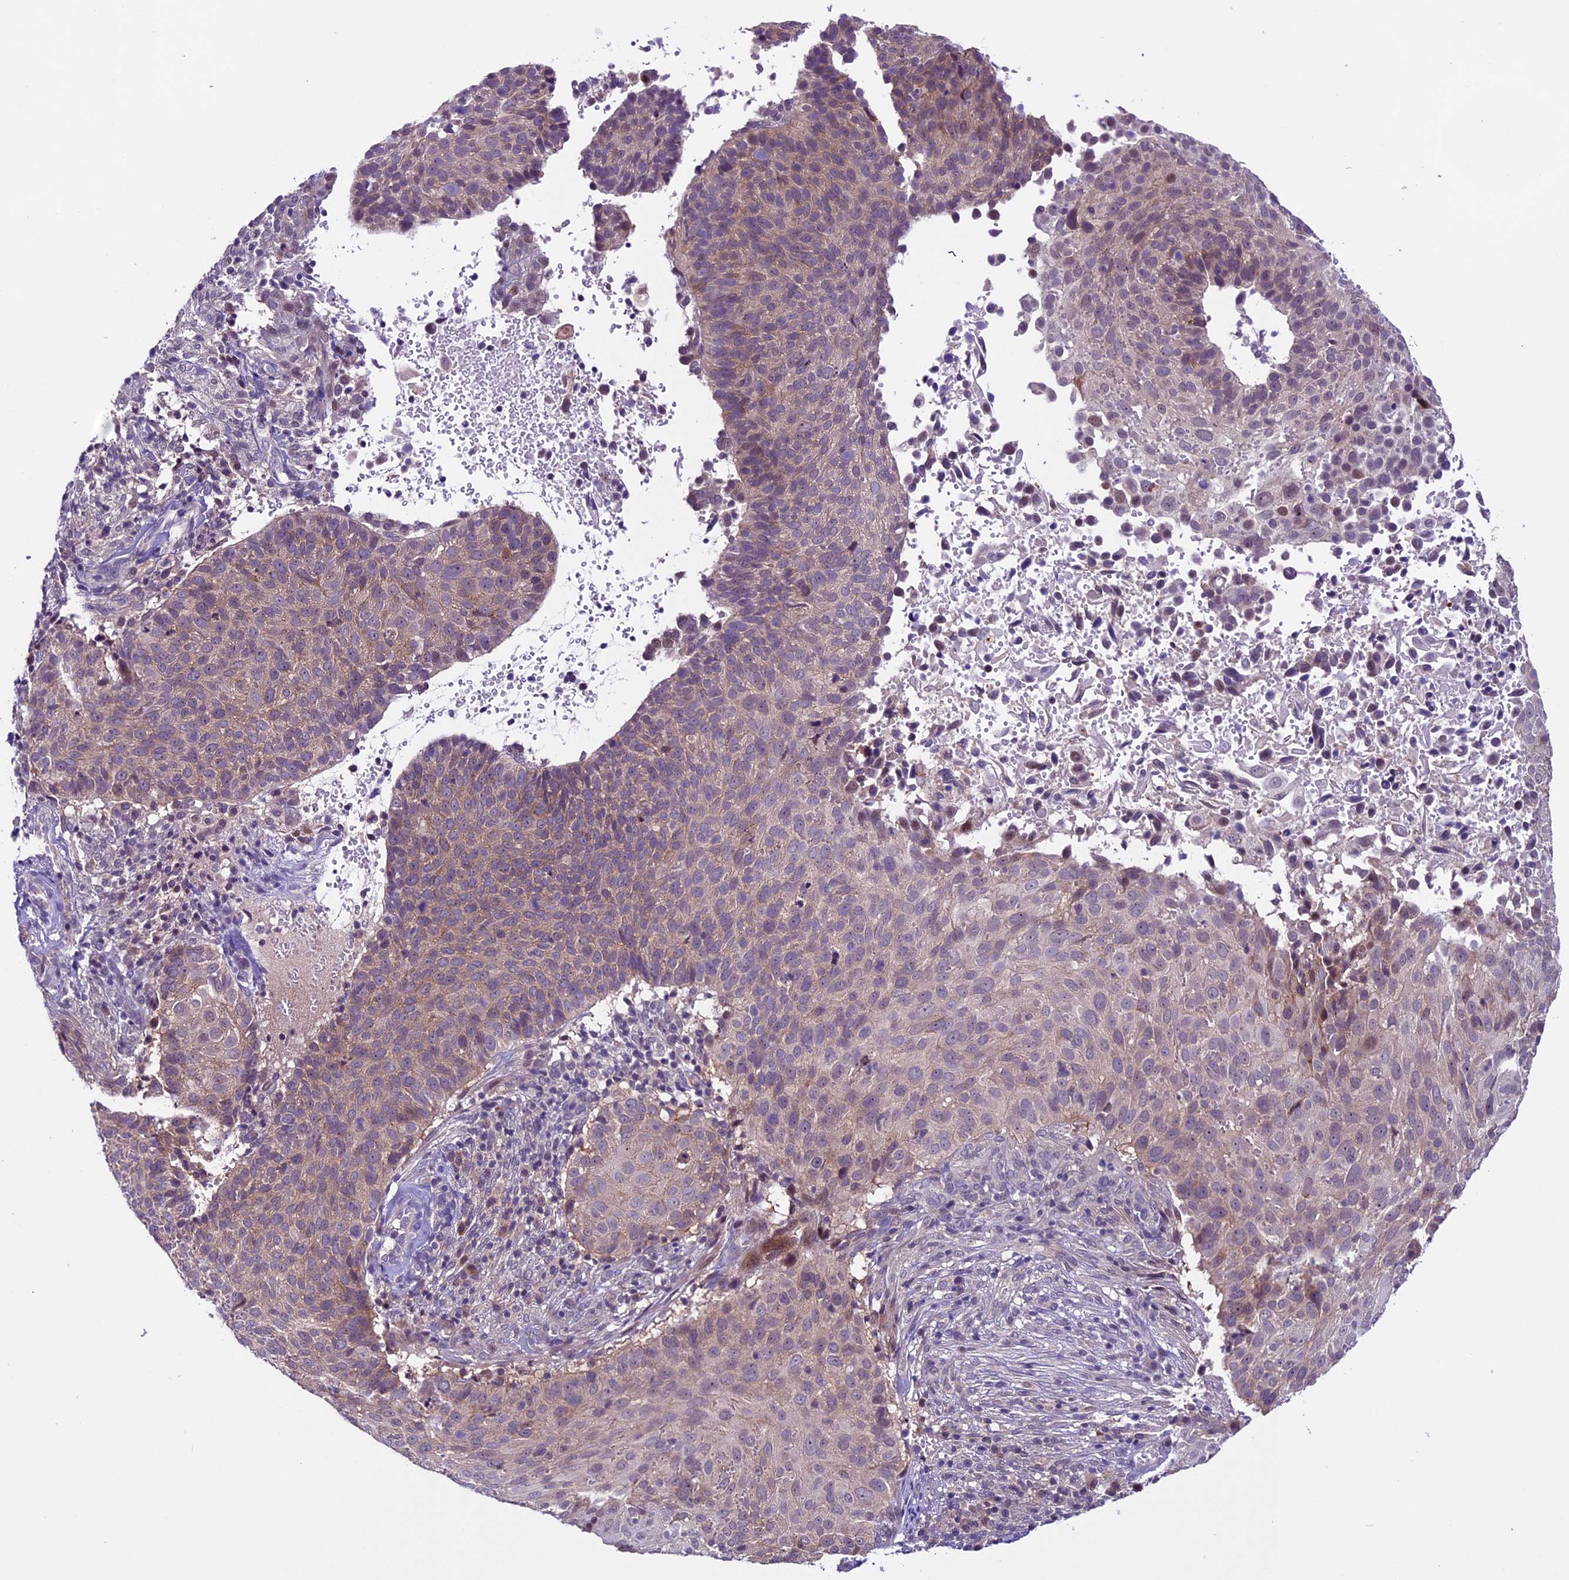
{"staining": {"intensity": "weak", "quantity": "25%-75%", "location": "cytoplasmic/membranous"}, "tissue": "cervical cancer", "cell_type": "Tumor cells", "image_type": "cancer", "snomed": [{"axis": "morphology", "description": "Squamous cell carcinoma, NOS"}, {"axis": "topography", "description": "Cervix"}], "caption": "Cervical cancer (squamous cell carcinoma) stained with a brown dye displays weak cytoplasmic/membranous positive staining in about 25%-75% of tumor cells.", "gene": "XKR7", "patient": {"sex": "female", "age": 74}}